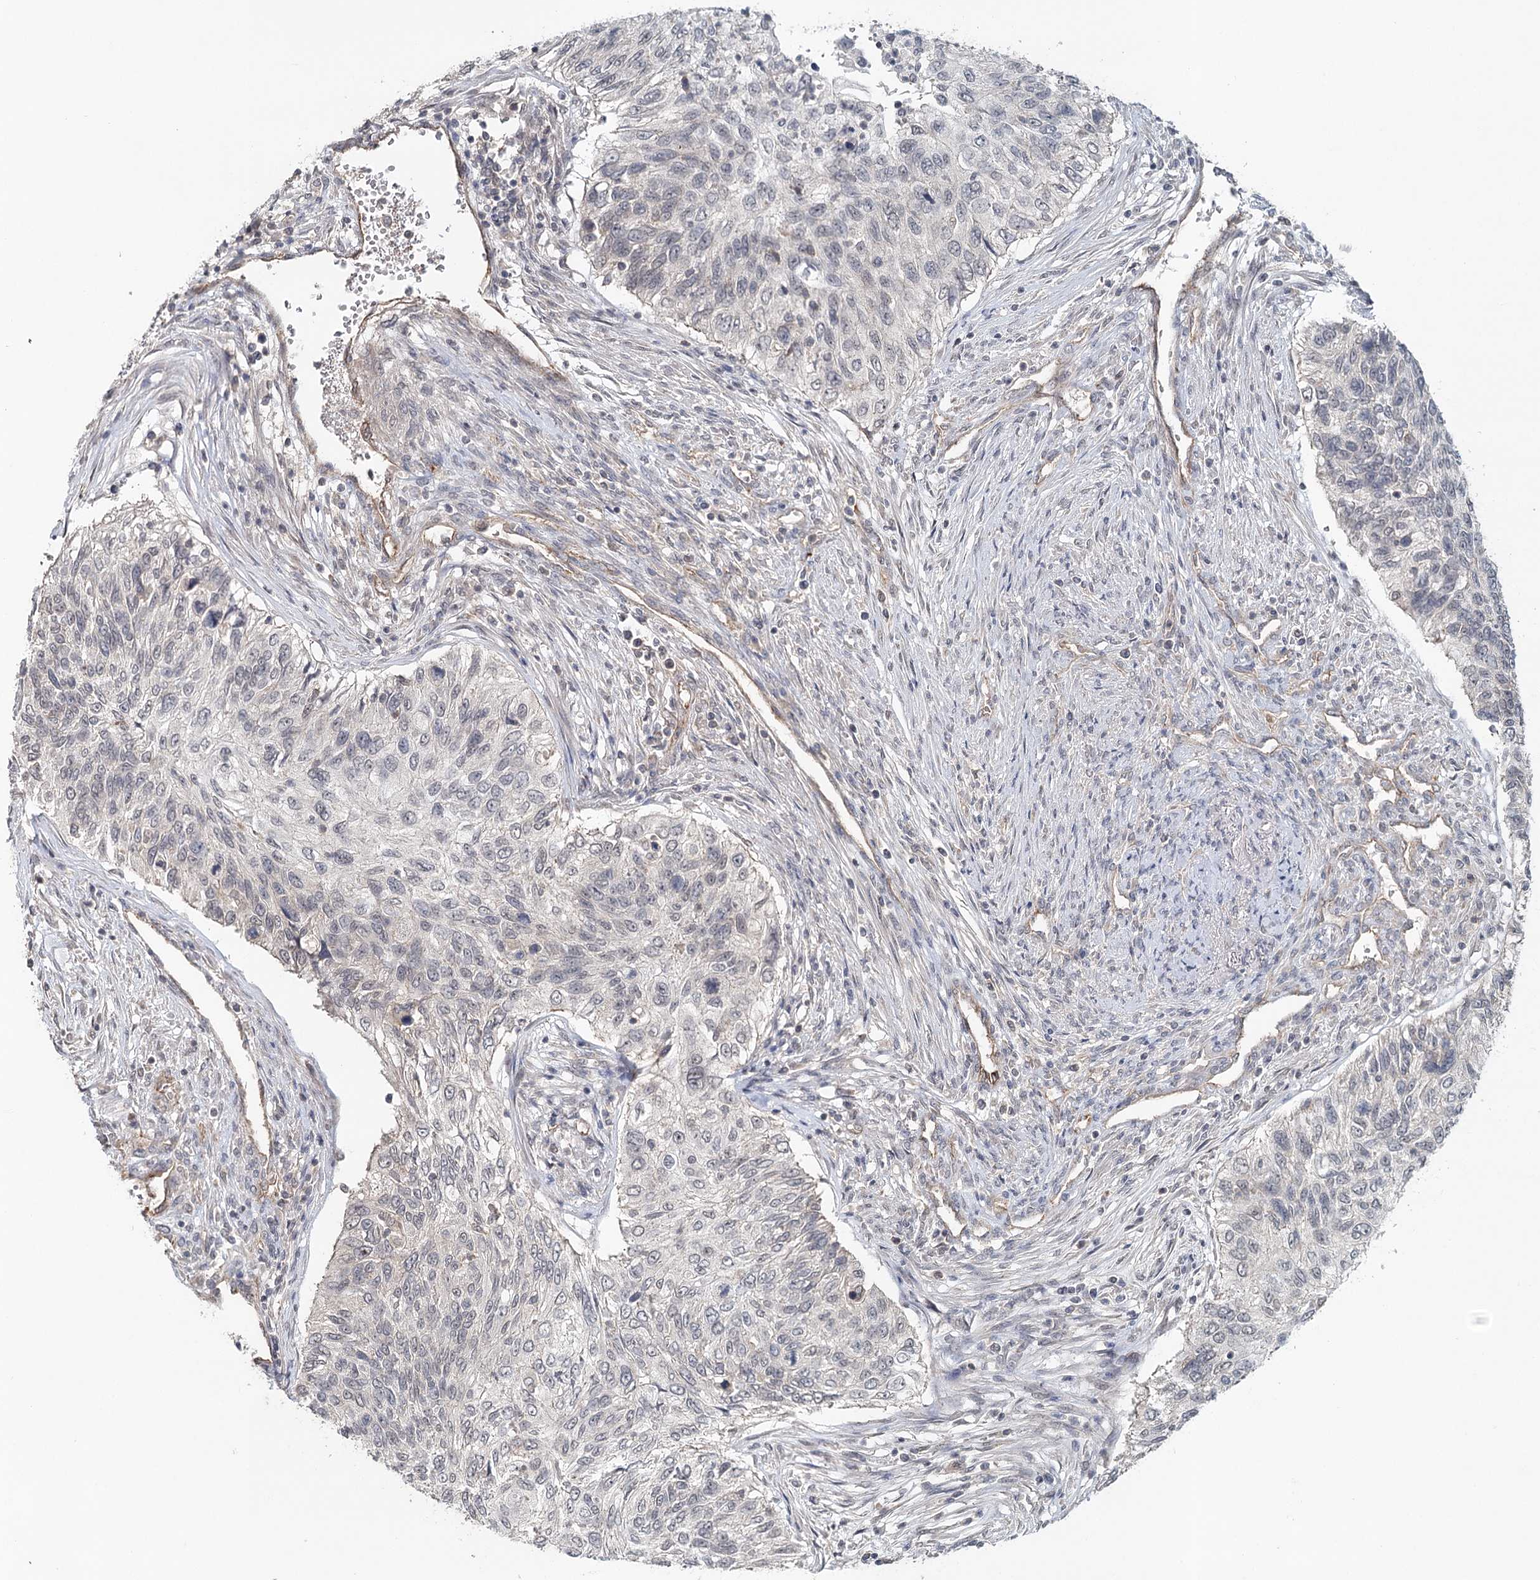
{"staining": {"intensity": "negative", "quantity": "none", "location": "none"}, "tissue": "urothelial cancer", "cell_type": "Tumor cells", "image_type": "cancer", "snomed": [{"axis": "morphology", "description": "Urothelial carcinoma, High grade"}, {"axis": "topography", "description": "Urinary bladder"}], "caption": "Immunohistochemistry (IHC) image of neoplastic tissue: urothelial cancer stained with DAB (3,3'-diaminobenzidine) exhibits no significant protein staining in tumor cells.", "gene": "SYNPO", "patient": {"sex": "female", "age": 60}}